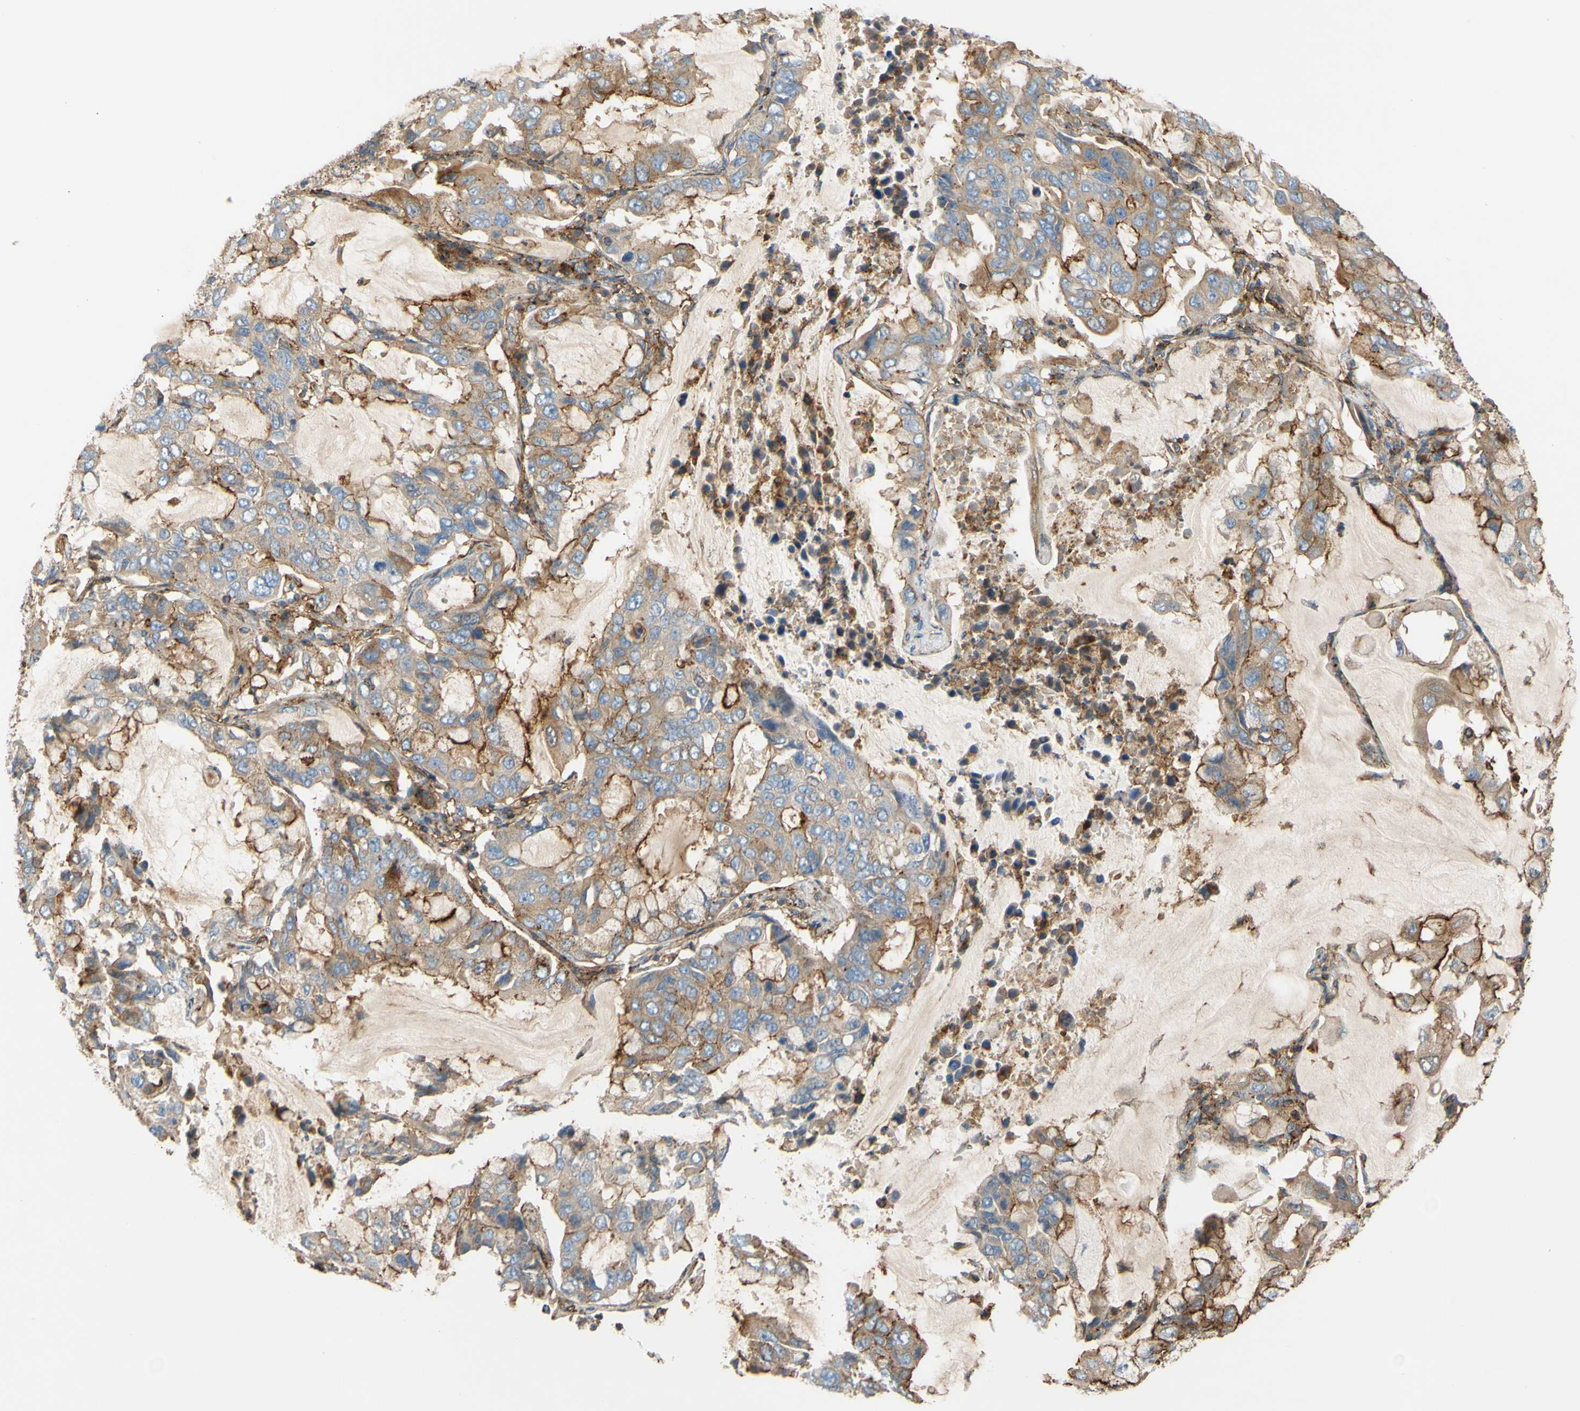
{"staining": {"intensity": "weak", "quantity": "25%-75%", "location": "cytoplasmic/membranous"}, "tissue": "lung cancer", "cell_type": "Tumor cells", "image_type": "cancer", "snomed": [{"axis": "morphology", "description": "Adenocarcinoma, NOS"}, {"axis": "topography", "description": "Lung"}], "caption": "There is low levels of weak cytoplasmic/membranous staining in tumor cells of adenocarcinoma (lung), as demonstrated by immunohistochemical staining (brown color).", "gene": "POR", "patient": {"sex": "male", "age": 64}}